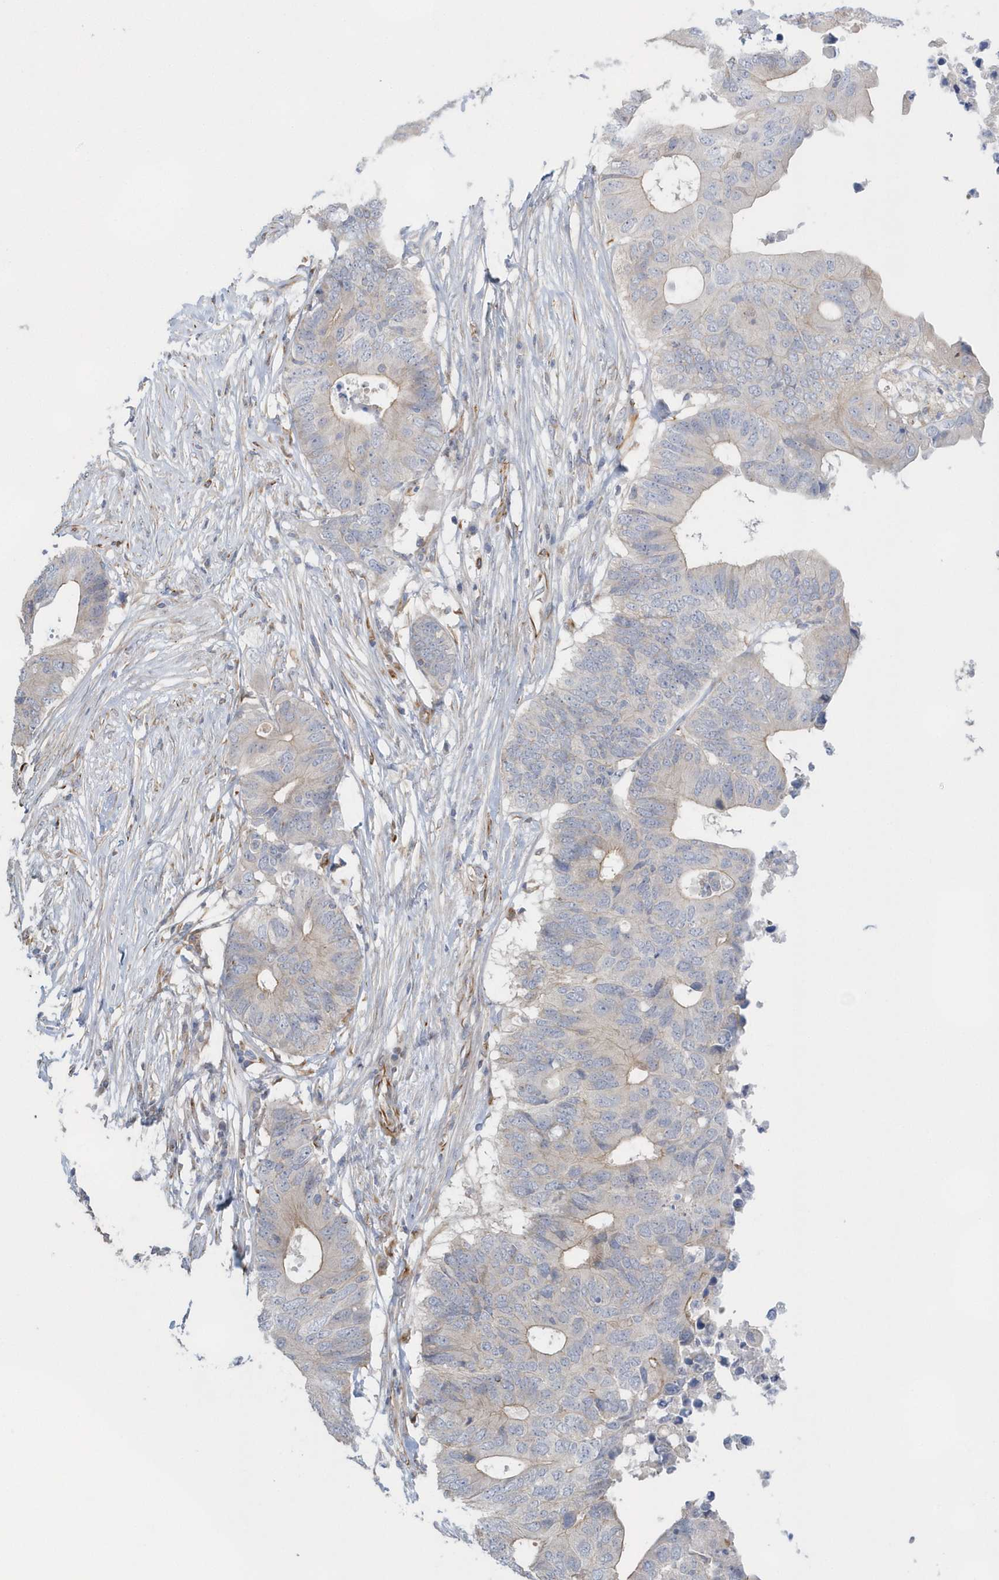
{"staining": {"intensity": "weak", "quantity": "25%-75%", "location": "cytoplasmic/membranous"}, "tissue": "colorectal cancer", "cell_type": "Tumor cells", "image_type": "cancer", "snomed": [{"axis": "morphology", "description": "Adenocarcinoma, NOS"}, {"axis": "topography", "description": "Colon"}], "caption": "Protein expression analysis of human adenocarcinoma (colorectal) reveals weak cytoplasmic/membranous positivity in about 25%-75% of tumor cells. (IHC, brightfield microscopy, high magnification).", "gene": "RAB17", "patient": {"sex": "male", "age": 71}}